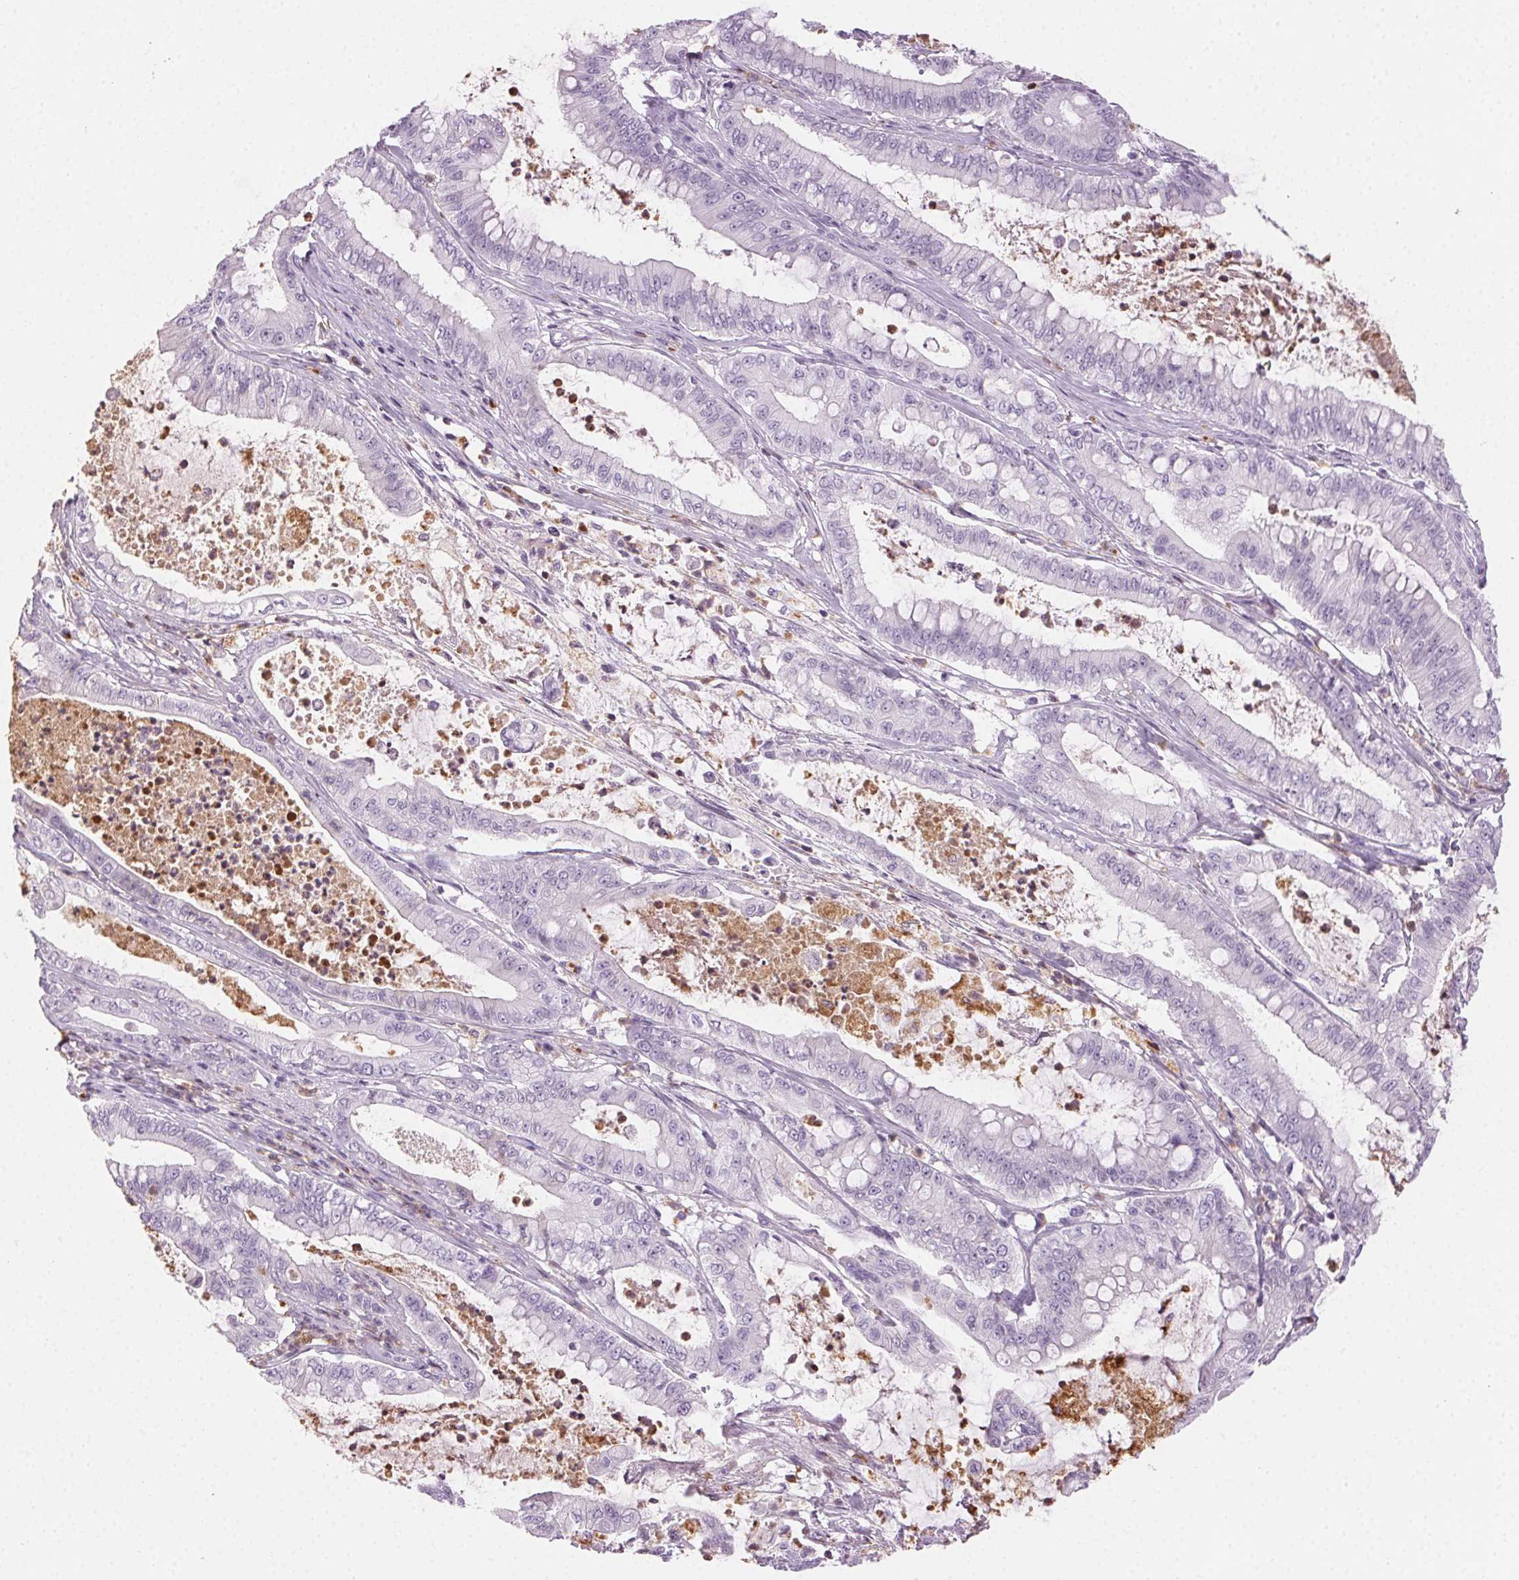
{"staining": {"intensity": "negative", "quantity": "none", "location": "none"}, "tissue": "pancreatic cancer", "cell_type": "Tumor cells", "image_type": "cancer", "snomed": [{"axis": "morphology", "description": "Adenocarcinoma, NOS"}, {"axis": "topography", "description": "Pancreas"}], "caption": "This is a image of immunohistochemistry staining of pancreatic cancer, which shows no staining in tumor cells.", "gene": "MPO", "patient": {"sex": "male", "age": 71}}